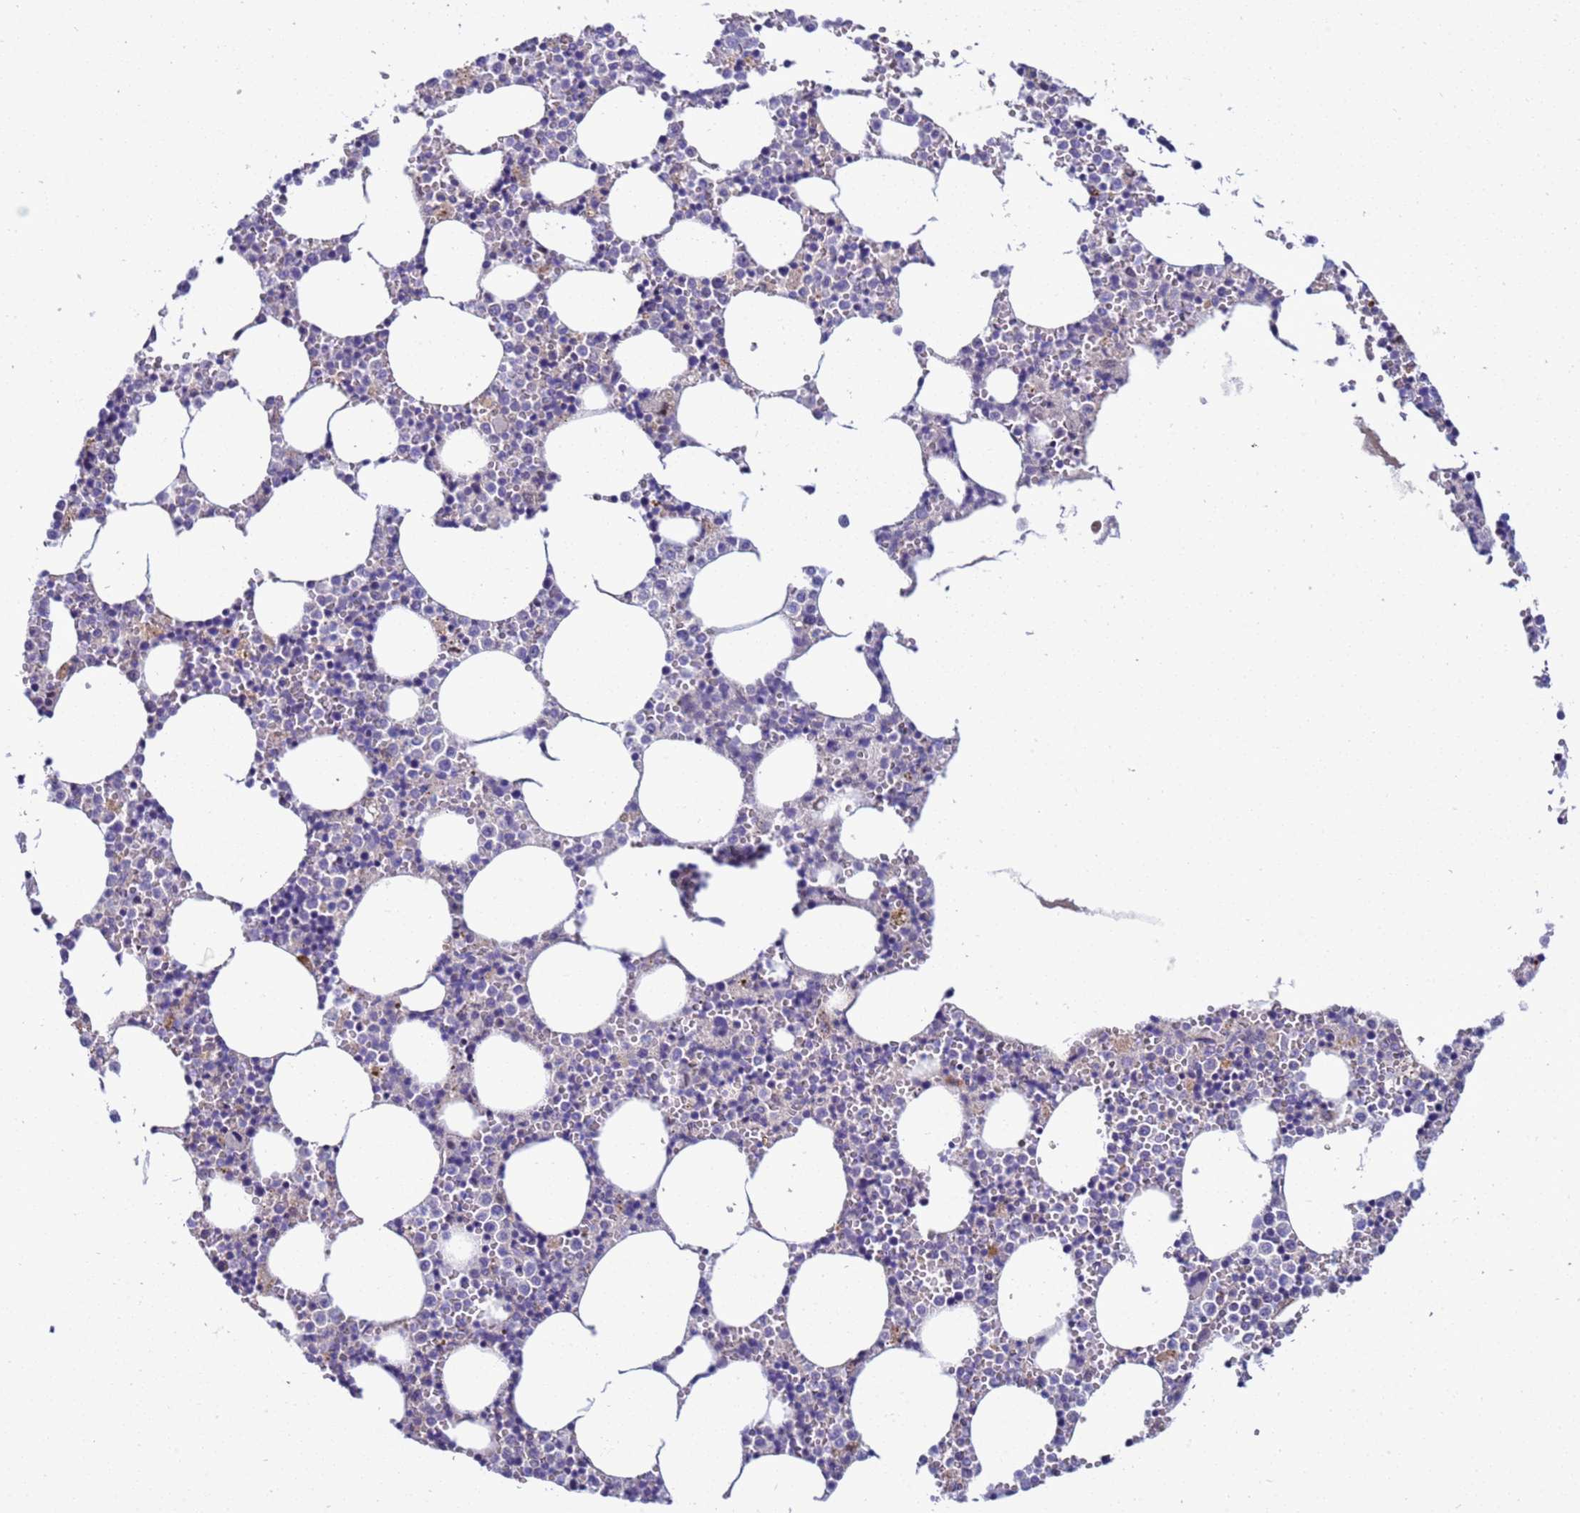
{"staining": {"intensity": "negative", "quantity": "none", "location": "none"}, "tissue": "bone marrow", "cell_type": "Hematopoietic cells", "image_type": "normal", "snomed": [{"axis": "morphology", "description": "Normal tissue, NOS"}, {"axis": "topography", "description": "Bone marrow"}], "caption": "IHC photomicrograph of benign bone marrow: bone marrow stained with DAB displays no significant protein staining in hematopoietic cells.", "gene": "NAT1", "patient": {"sex": "female", "age": 64}}